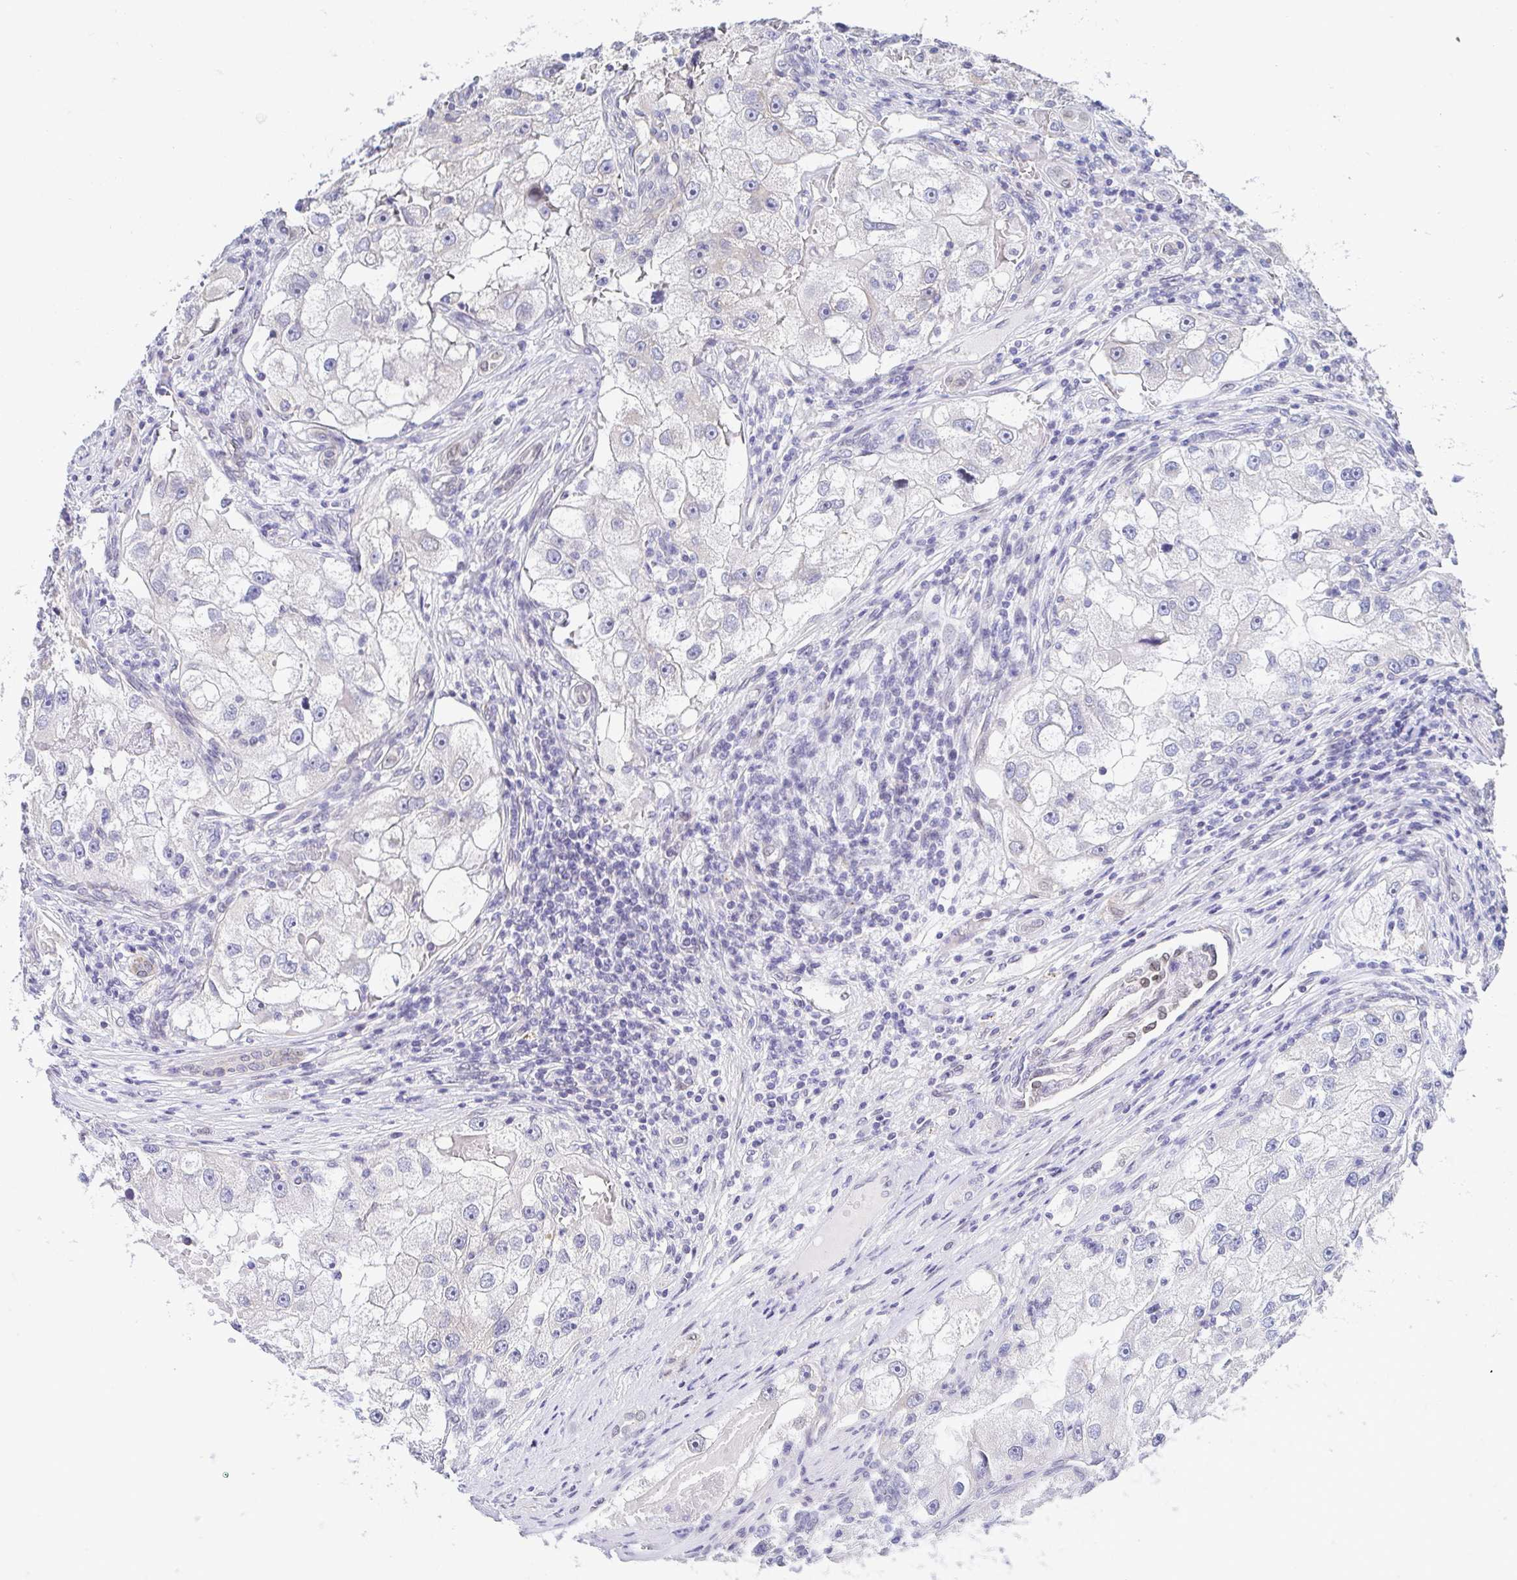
{"staining": {"intensity": "negative", "quantity": "none", "location": "none"}, "tissue": "renal cancer", "cell_type": "Tumor cells", "image_type": "cancer", "snomed": [{"axis": "morphology", "description": "Adenocarcinoma, NOS"}, {"axis": "topography", "description": "Kidney"}], "caption": "Immunohistochemistry histopathology image of neoplastic tissue: human renal cancer stained with DAB demonstrates no significant protein expression in tumor cells.", "gene": "AKAP14", "patient": {"sex": "male", "age": 63}}